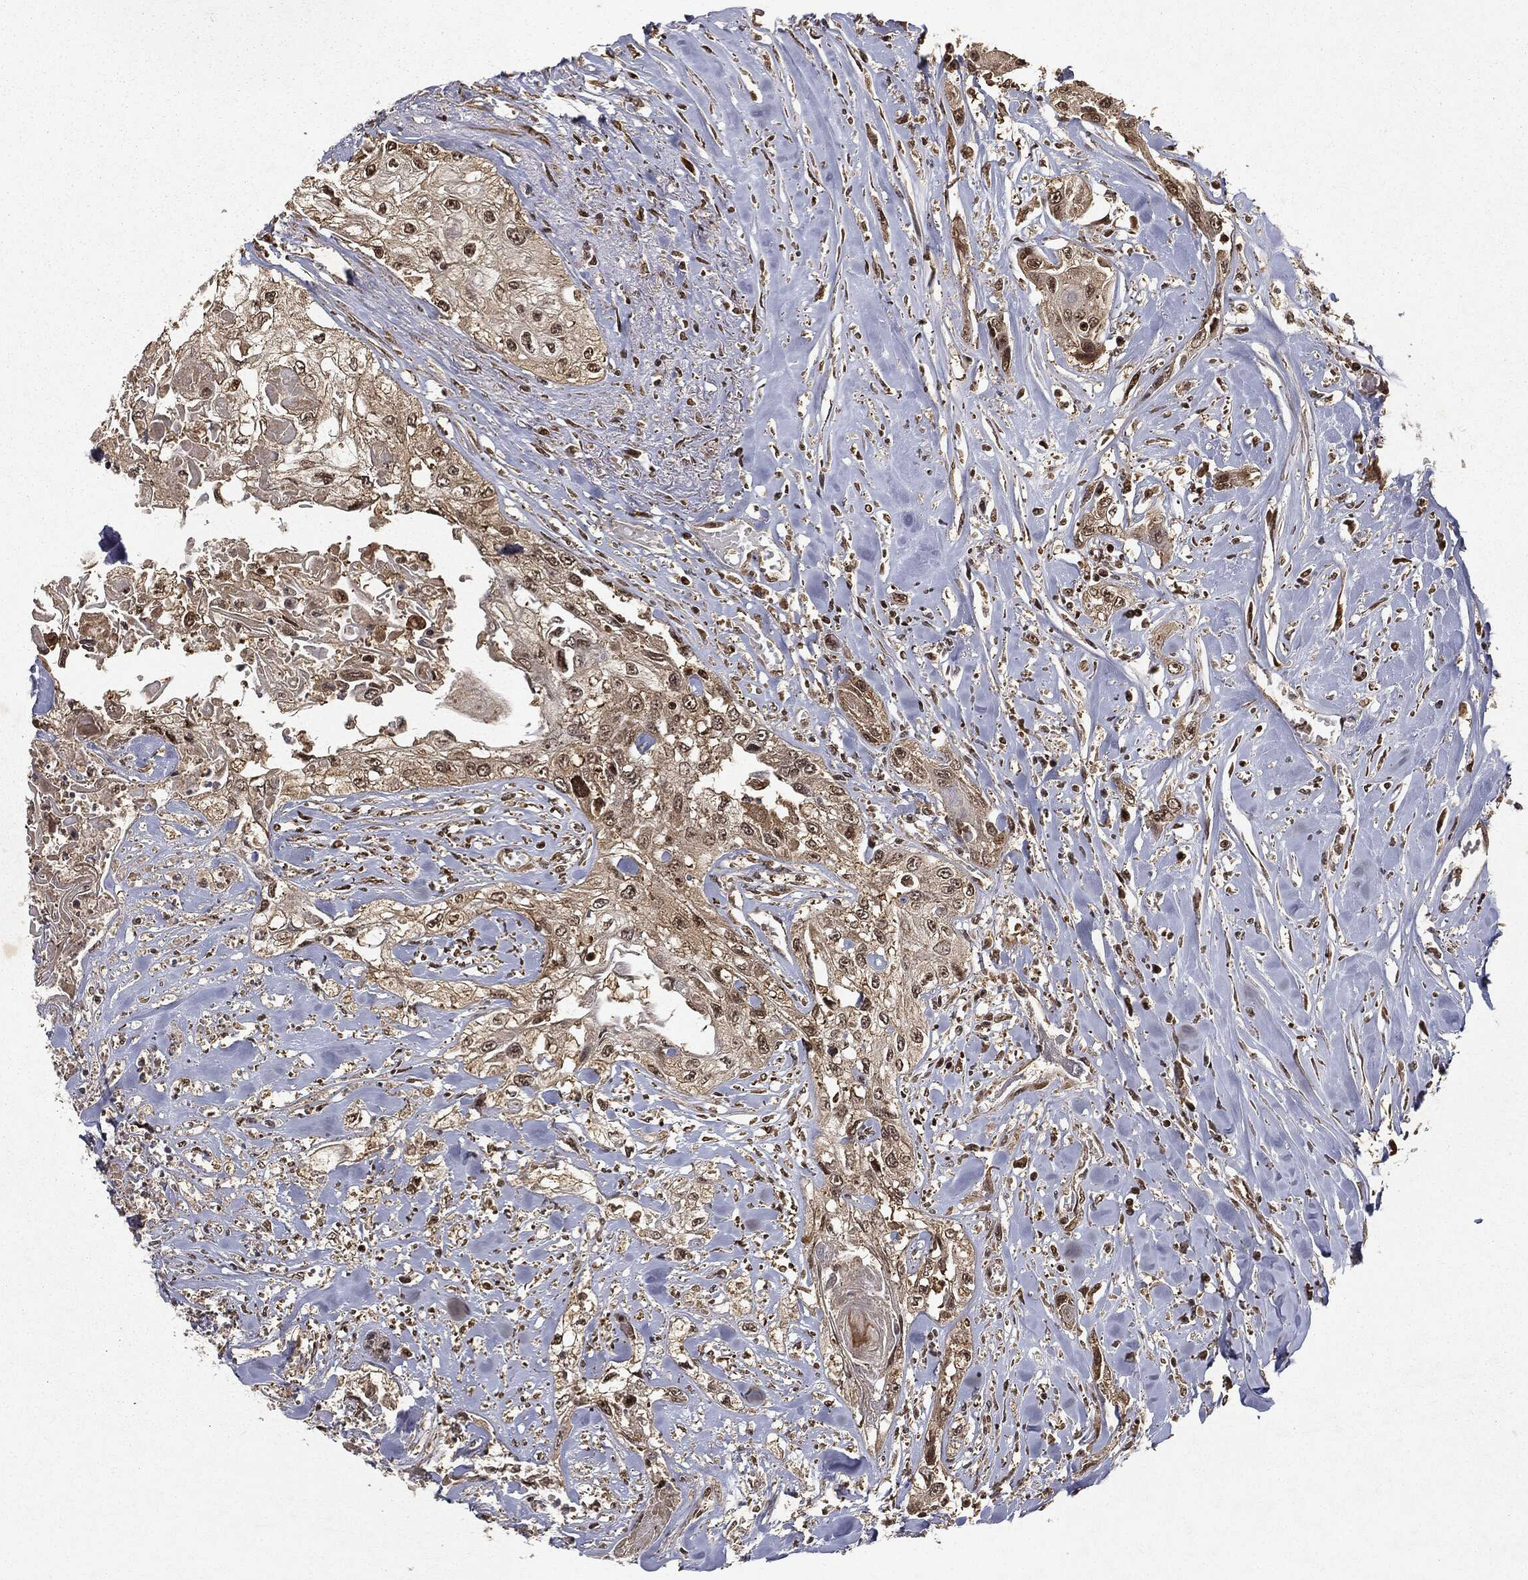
{"staining": {"intensity": "moderate", "quantity": "25%-75%", "location": "nuclear"}, "tissue": "head and neck cancer", "cell_type": "Tumor cells", "image_type": "cancer", "snomed": [{"axis": "morphology", "description": "Normal tissue, NOS"}, {"axis": "morphology", "description": "Squamous cell carcinoma, NOS"}, {"axis": "topography", "description": "Oral tissue"}, {"axis": "topography", "description": "Peripheral nerve tissue"}, {"axis": "topography", "description": "Head-Neck"}], "caption": "This histopathology image demonstrates immunohistochemistry (IHC) staining of head and neck cancer (squamous cell carcinoma), with medium moderate nuclear positivity in about 25%-75% of tumor cells.", "gene": "ZNHIT6", "patient": {"sex": "female", "age": 59}}